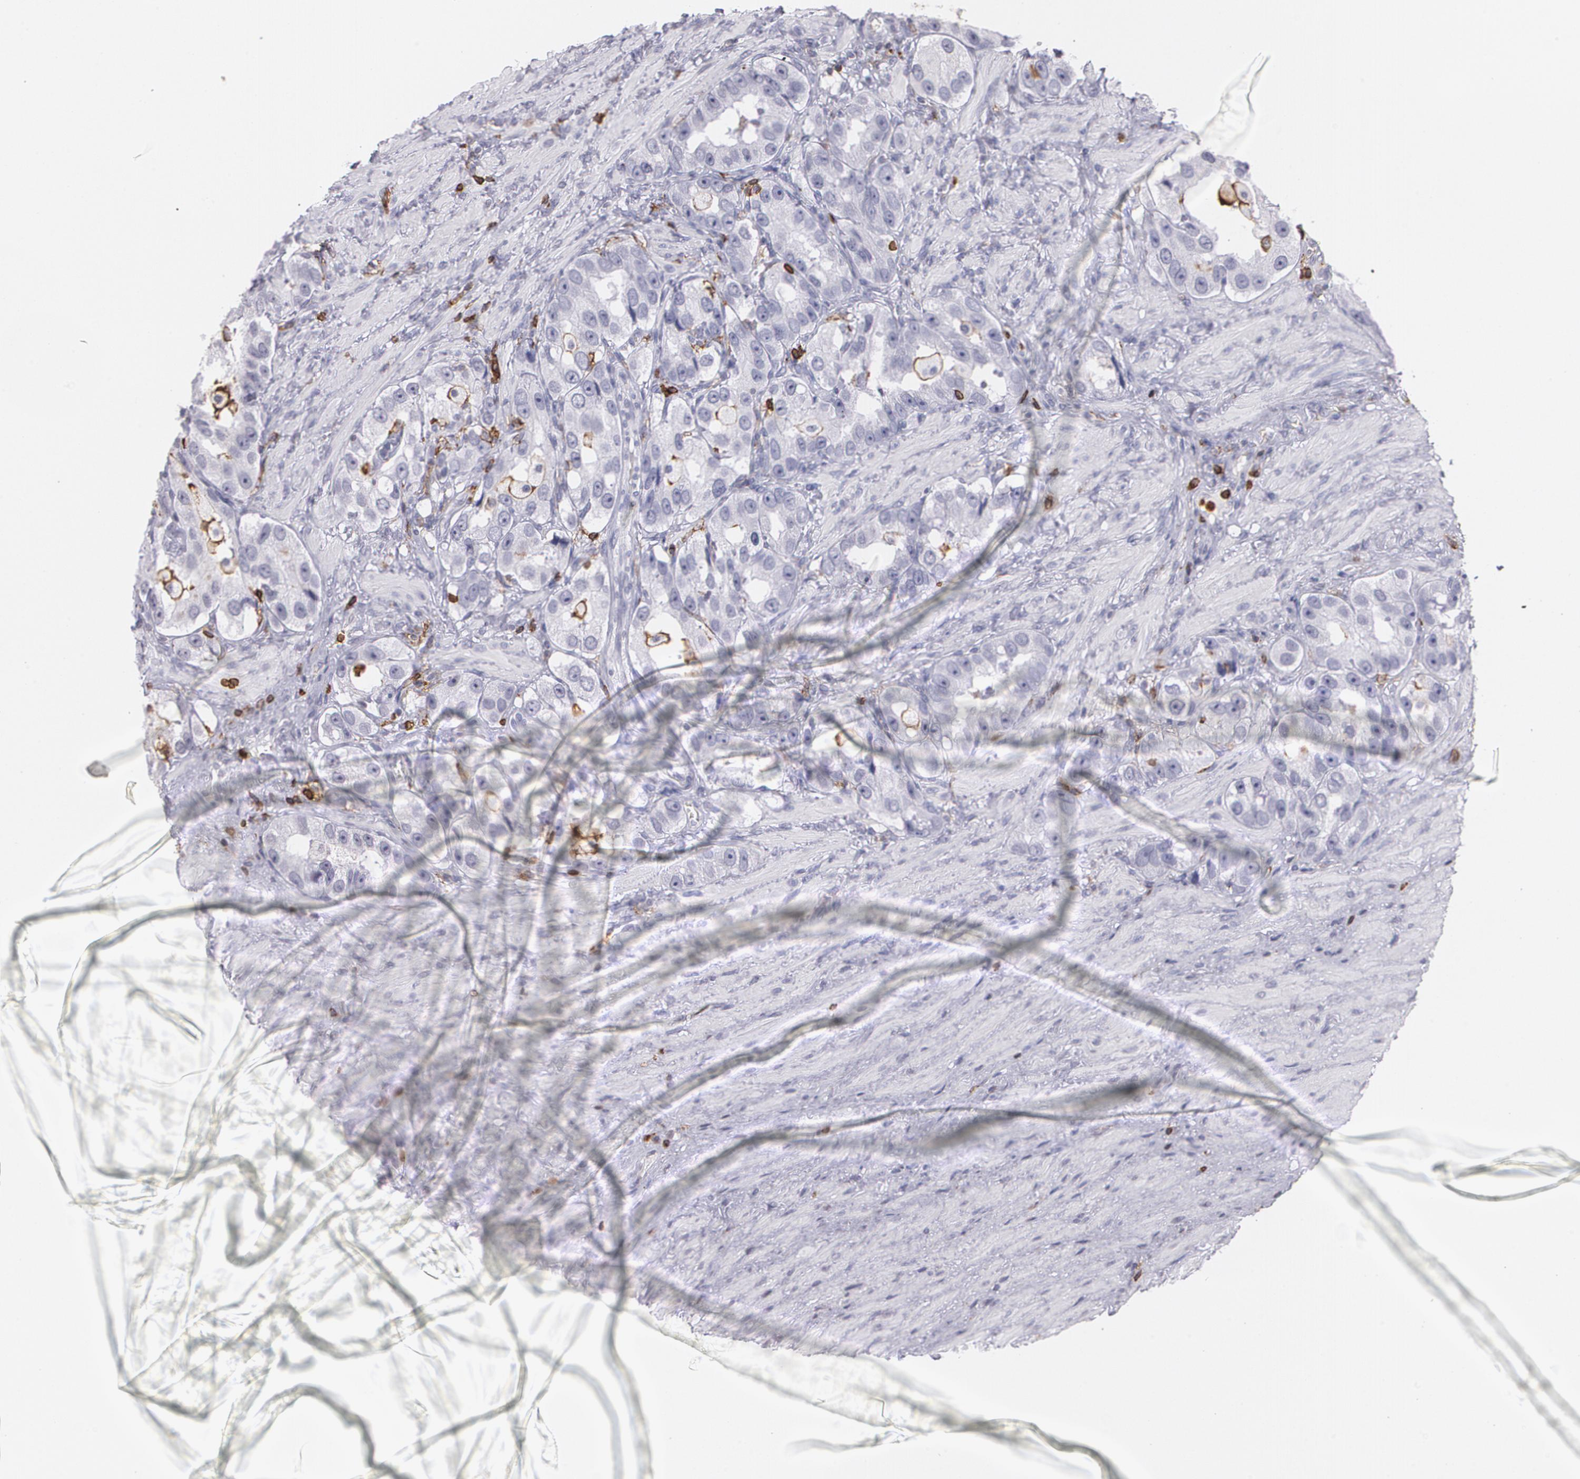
{"staining": {"intensity": "negative", "quantity": "none", "location": "none"}, "tissue": "prostate cancer", "cell_type": "Tumor cells", "image_type": "cancer", "snomed": [{"axis": "morphology", "description": "Adenocarcinoma, High grade"}, {"axis": "topography", "description": "Prostate"}], "caption": "Immunohistochemistry (IHC) of human adenocarcinoma (high-grade) (prostate) shows no positivity in tumor cells.", "gene": "PTPRC", "patient": {"sex": "male", "age": 63}}